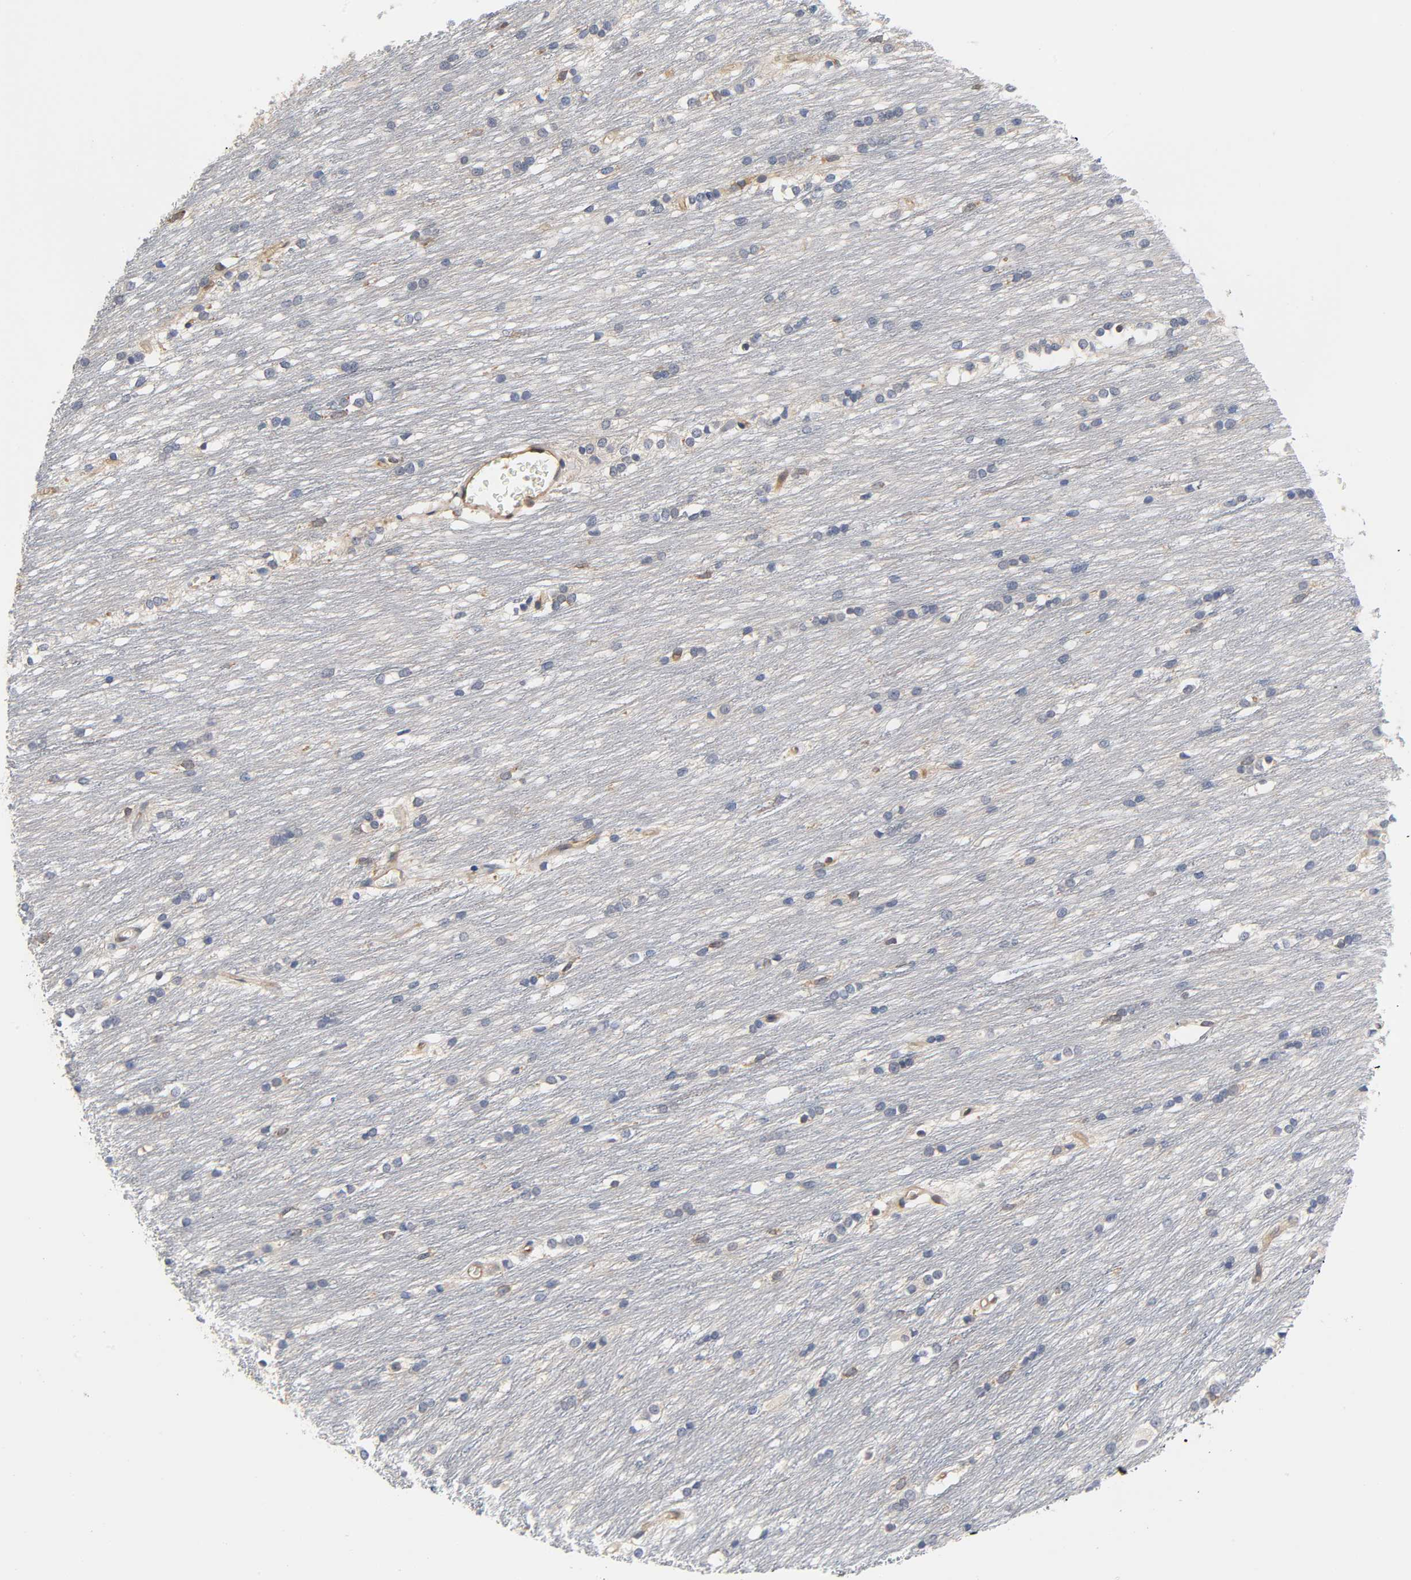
{"staining": {"intensity": "moderate", "quantity": "<25%", "location": "cytoplasmic/membranous"}, "tissue": "caudate", "cell_type": "Glial cells", "image_type": "normal", "snomed": [{"axis": "morphology", "description": "Normal tissue, NOS"}, {"axis": "topography", "description": "Lateral ventricle wall"}], "caption": "A micrograph of human caudate stained for a protein exhibits moderate cytoplasmic/membranous brown staining in glial cells.", "gene": "PRKAB1", "patient": {"sex": "female", "age": 19}}